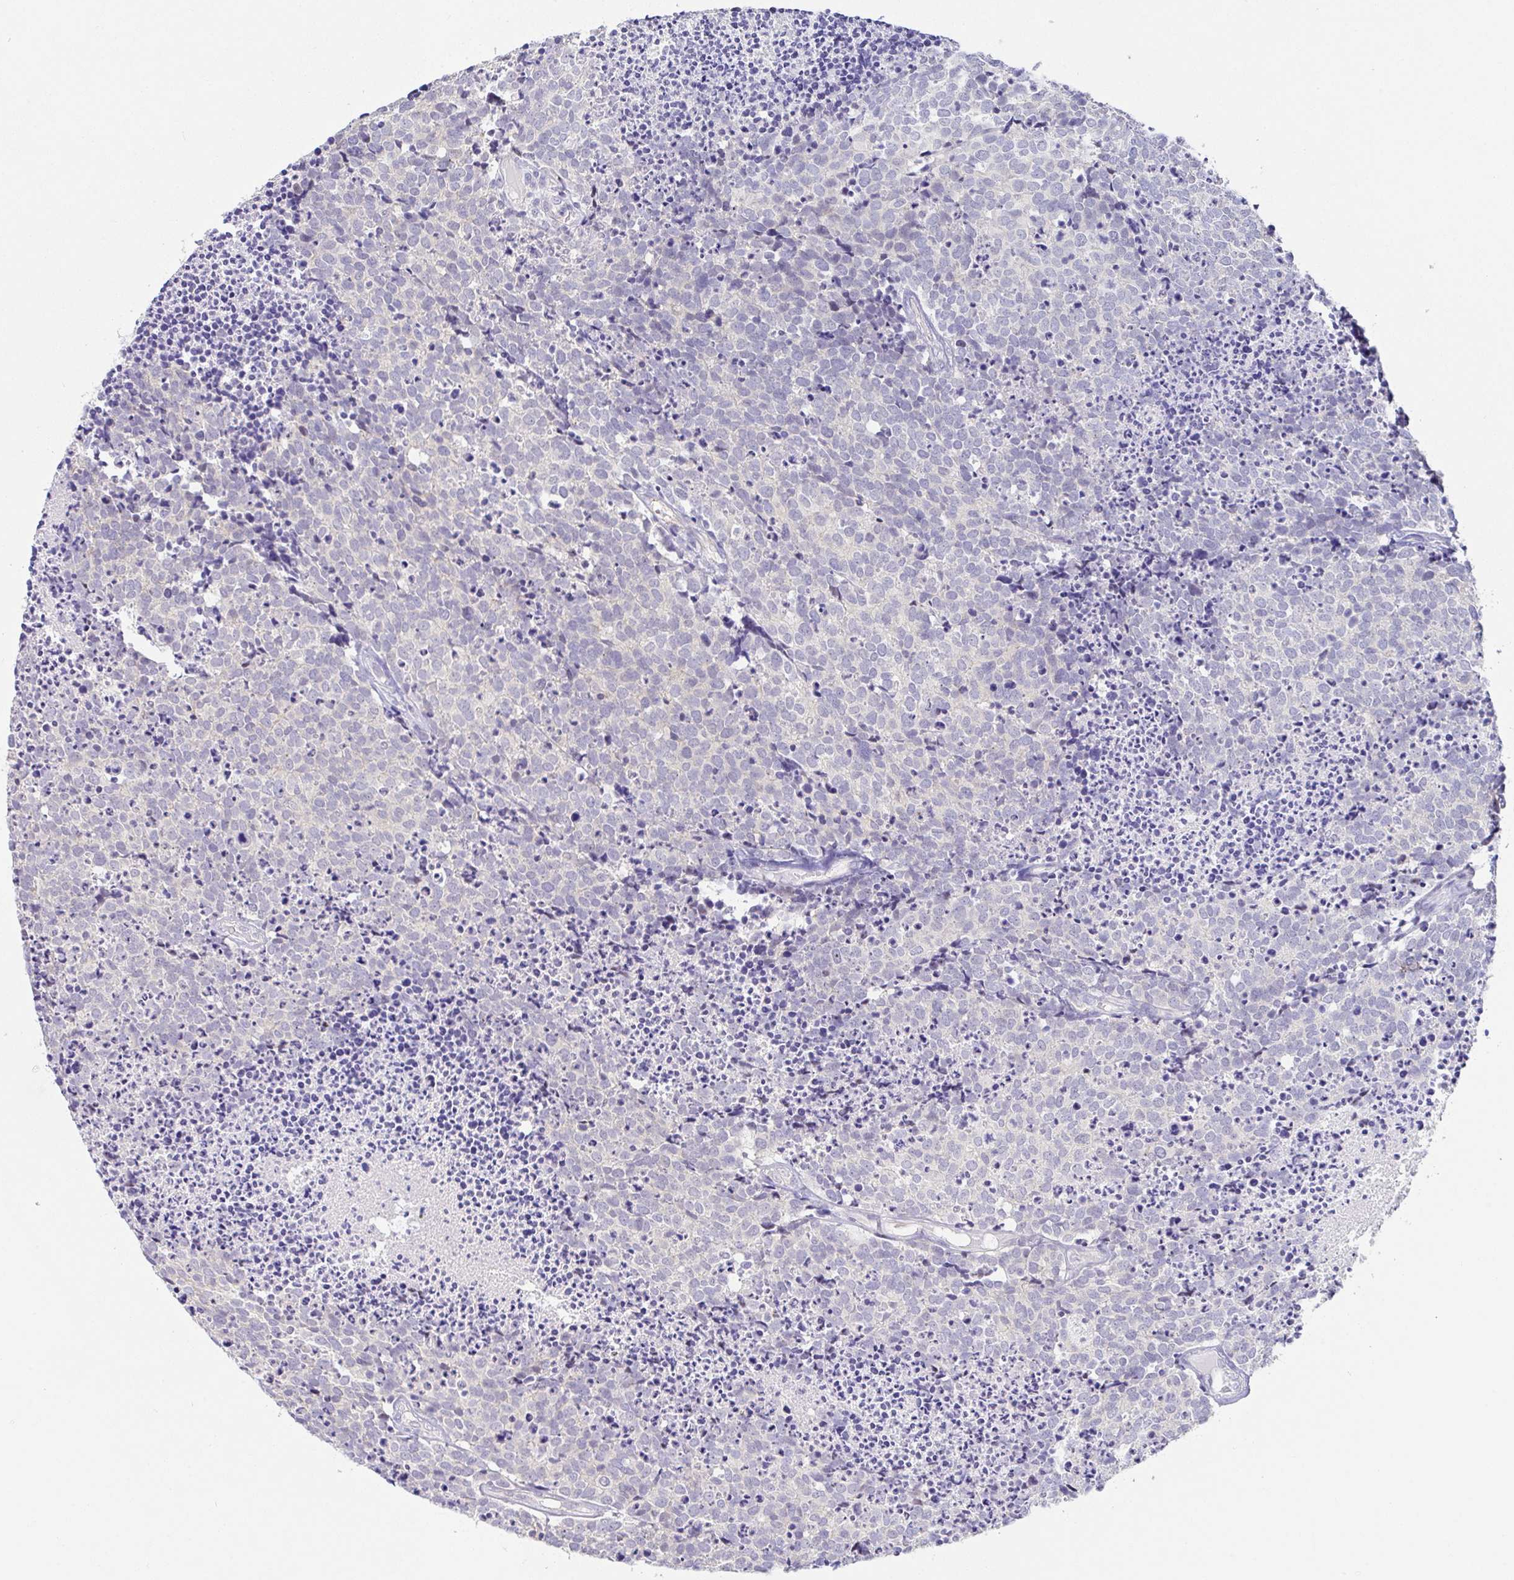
{"staining": {"intensity": "negative", "quantity": "none", "location": "none"}, "tissue": "carcinoid", "cell_type": "Tumor cells", "image_type": "cancer", "snomed": [{"axis": "morphology", "description": "Carcinoid, malignant, NOS"}, {"axis": "topography", "description": "Skin"}], "caption": "This is an immunohistochemistry histopathology image of human carcinoid. There is no expression in tumor cells.", "gene": "CGNL1", "patient": {"sex": "female", "age": 79}}